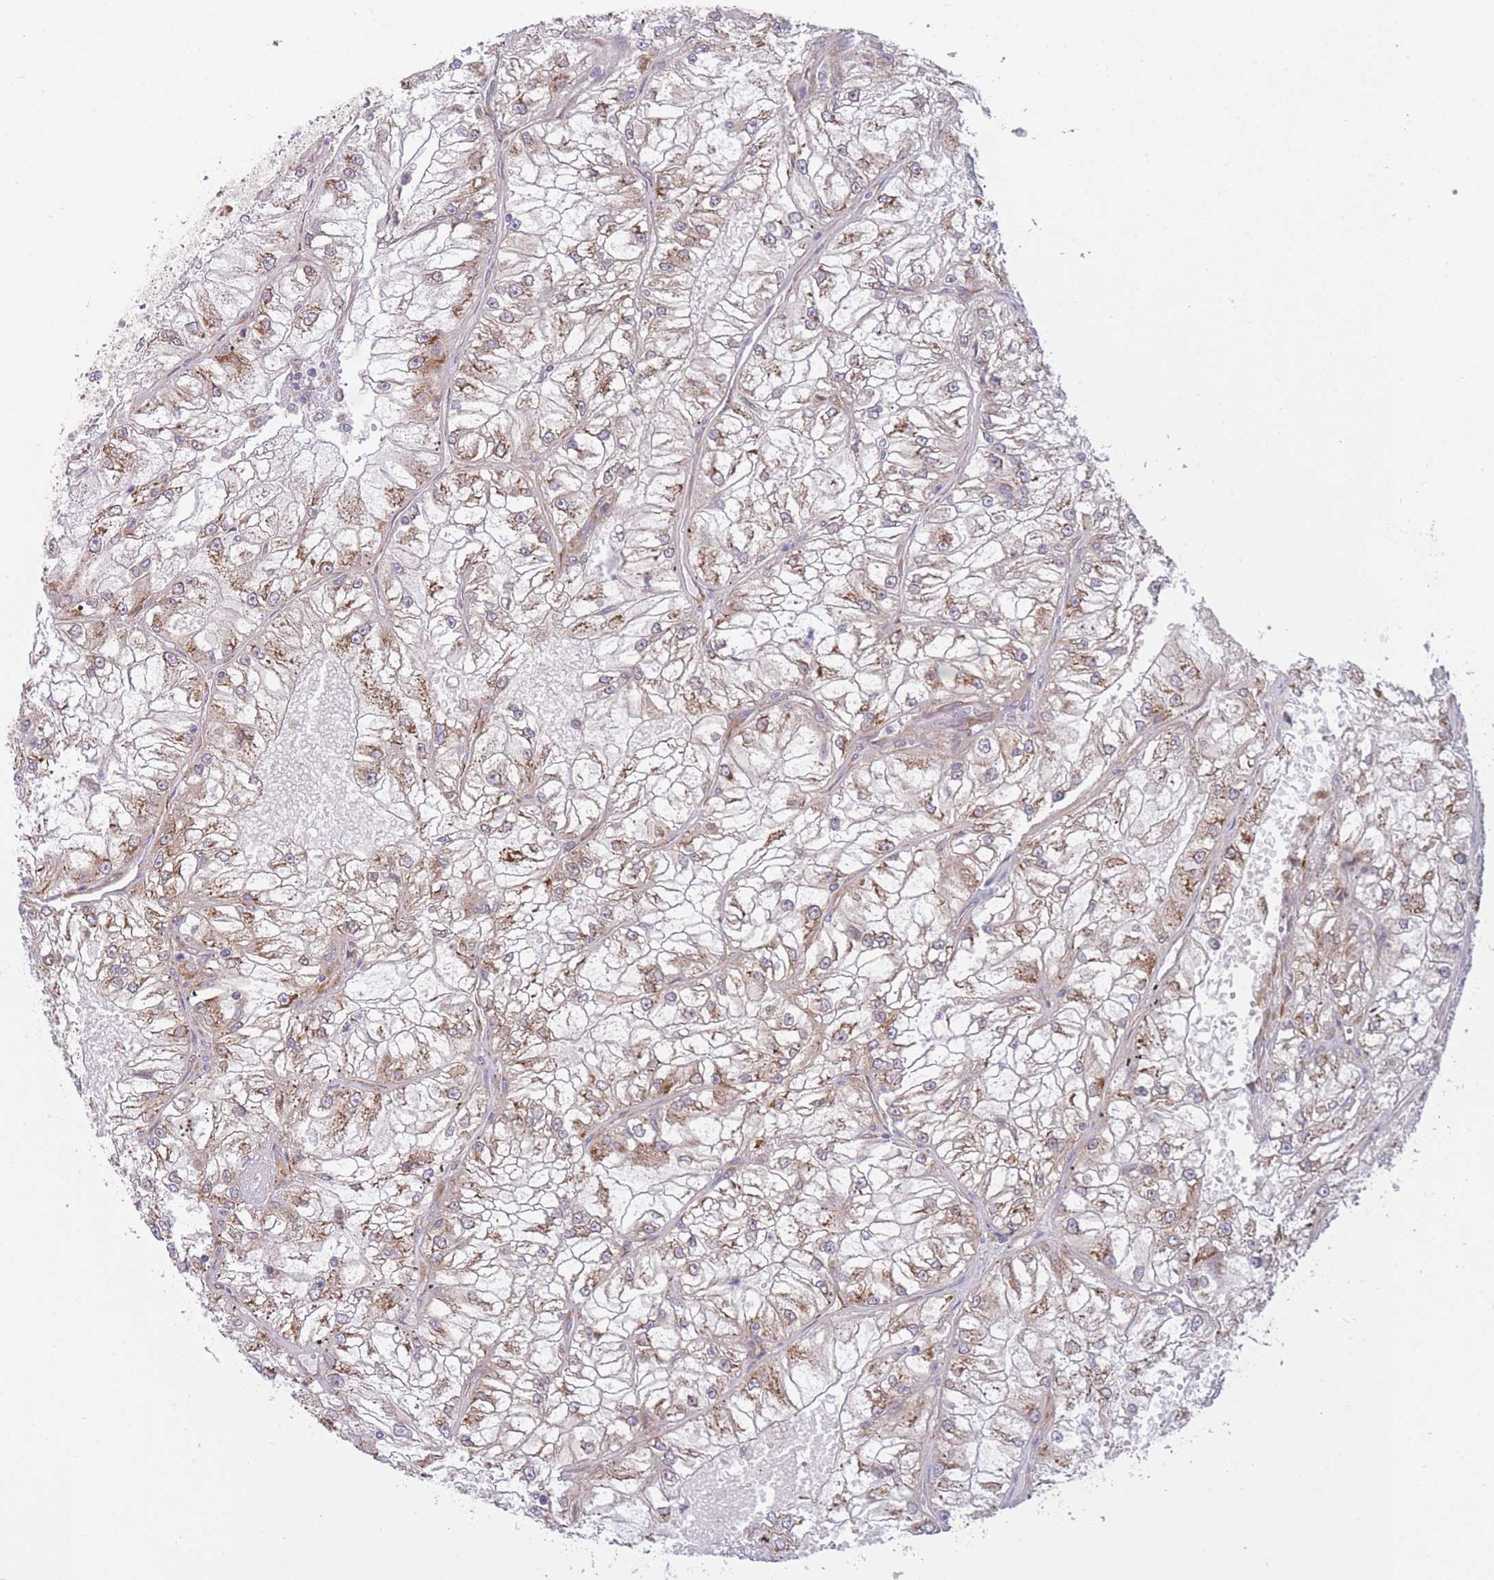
{"staining": {"intensity": "moderate", "quantity": ">75%", "location": "cytoplasmic/membranous"}, "tissue": "renal cancer", "cell_type": "Tumor cells", "image_type": "cancer", "snomed": [{"axis": "morphology", "description": "Adenocarcinoma, NOS"}, {"axis": "topography", "description": "Kidney"}], "caption": "Tumor cells demonstrate medium levels of moderate cytoplasmic/membranous staining in about >75% of cells in human renal cancer (adenocarcinoma). The staining was performed using DAB (3,3'-diaminobenzidine) to visualize the protein expression in brown, while the nuclei were stained in blue with hematoxylin (Magnification: 20x).", "gene": "CCDC124", "patient": {"sex": "female", "age": 72}}